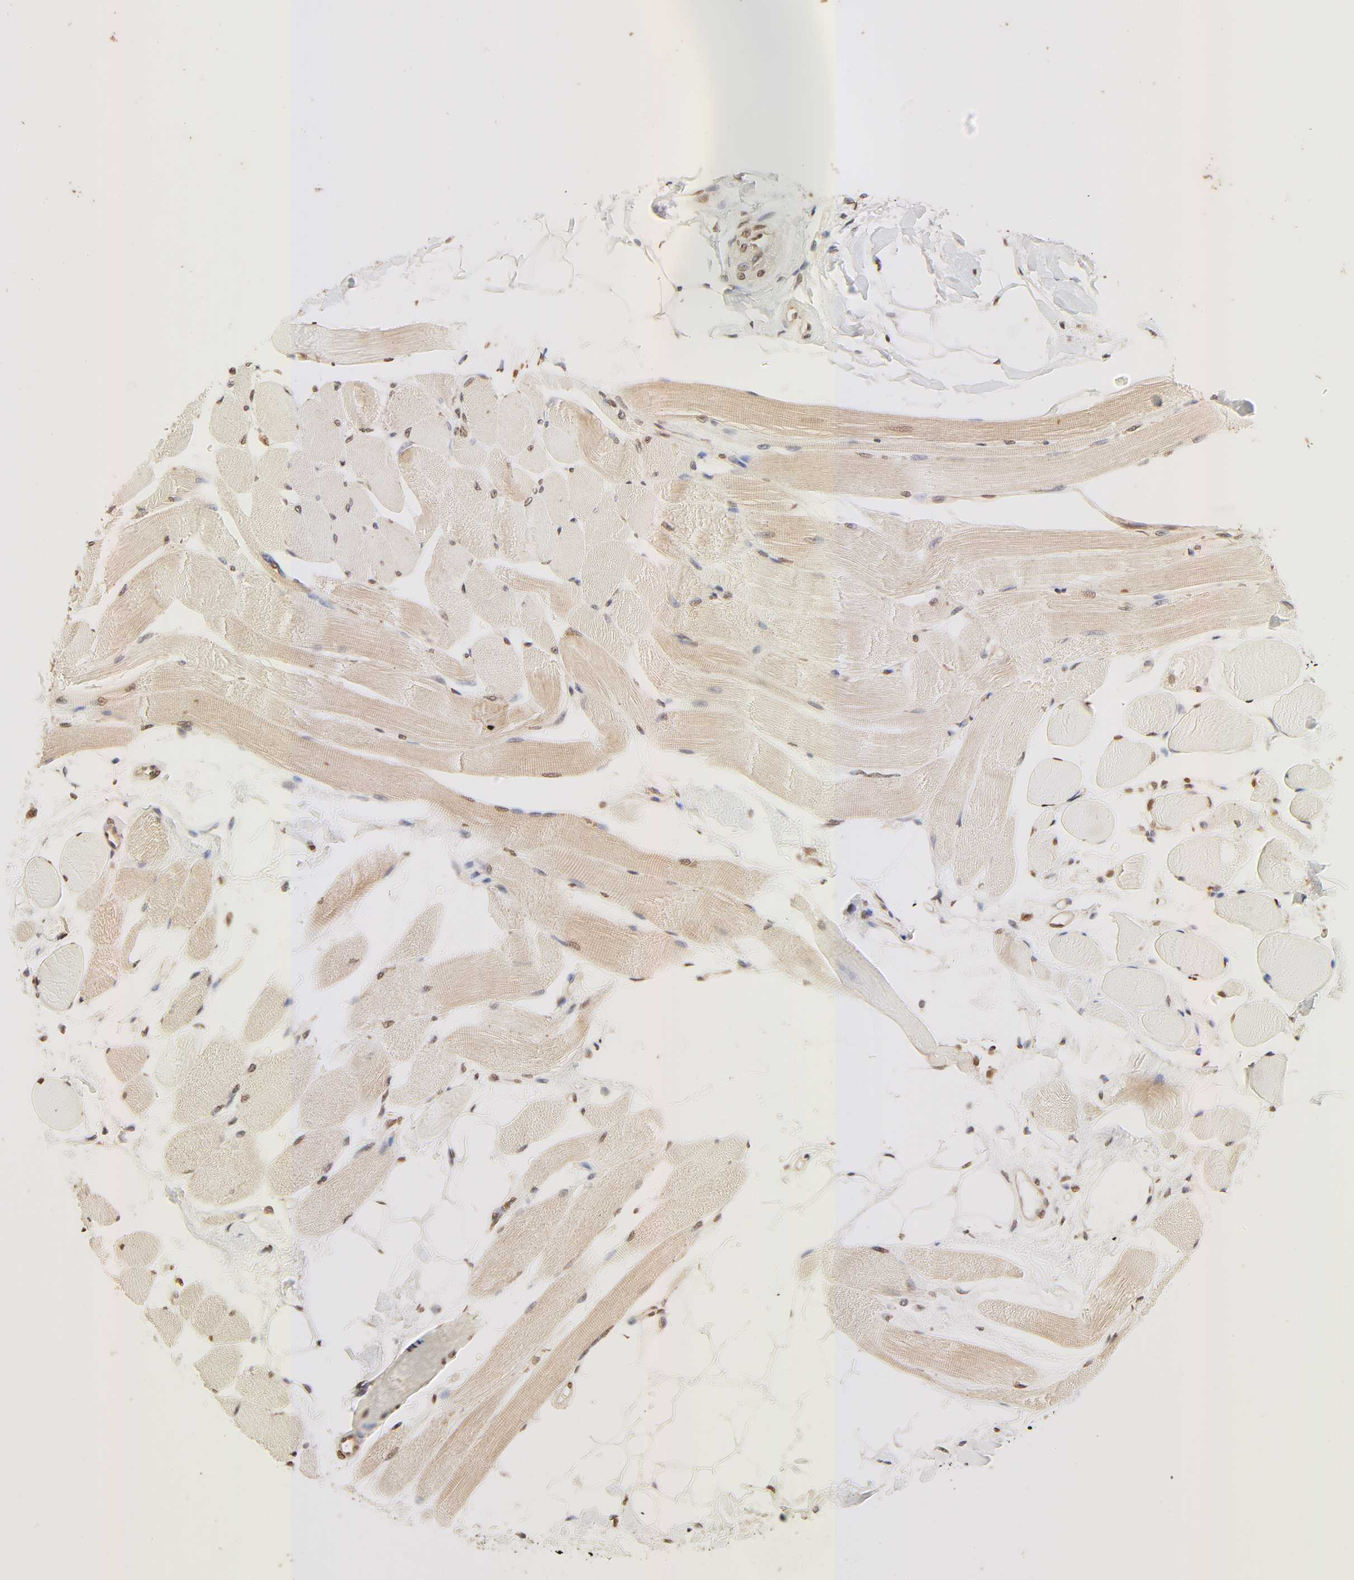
{"staining": {"intensity": "moderate", "quantity": ">75%", "location": "cytoplasmic/membranous,nuclear"}, "tissue": "skeletal muscle", "cell_type": "Myocytes", "image_type": "normal", "snomed": [{"axis": "morphology", "description": "Normal tissue, NOS"}, {"axis": "topography", "description": "Skeletal muscle"}, {"axis": "topography", "description": "Peripheral nerve tissue"}], "caption": "The photomicrograph shows staining of benign skeletal muscle, revealing moderate cytoplasmic/membranous,nuclear protein expression (brown color) within myocytes. The staining was performed using DAB (3,3'-diaminobenzidine), with brown indicating positive protein expression. Nuclei are stained blue with hematoxylin.", "gene": "TBL1X", "patient": {"sex": "female", "age": 84}}